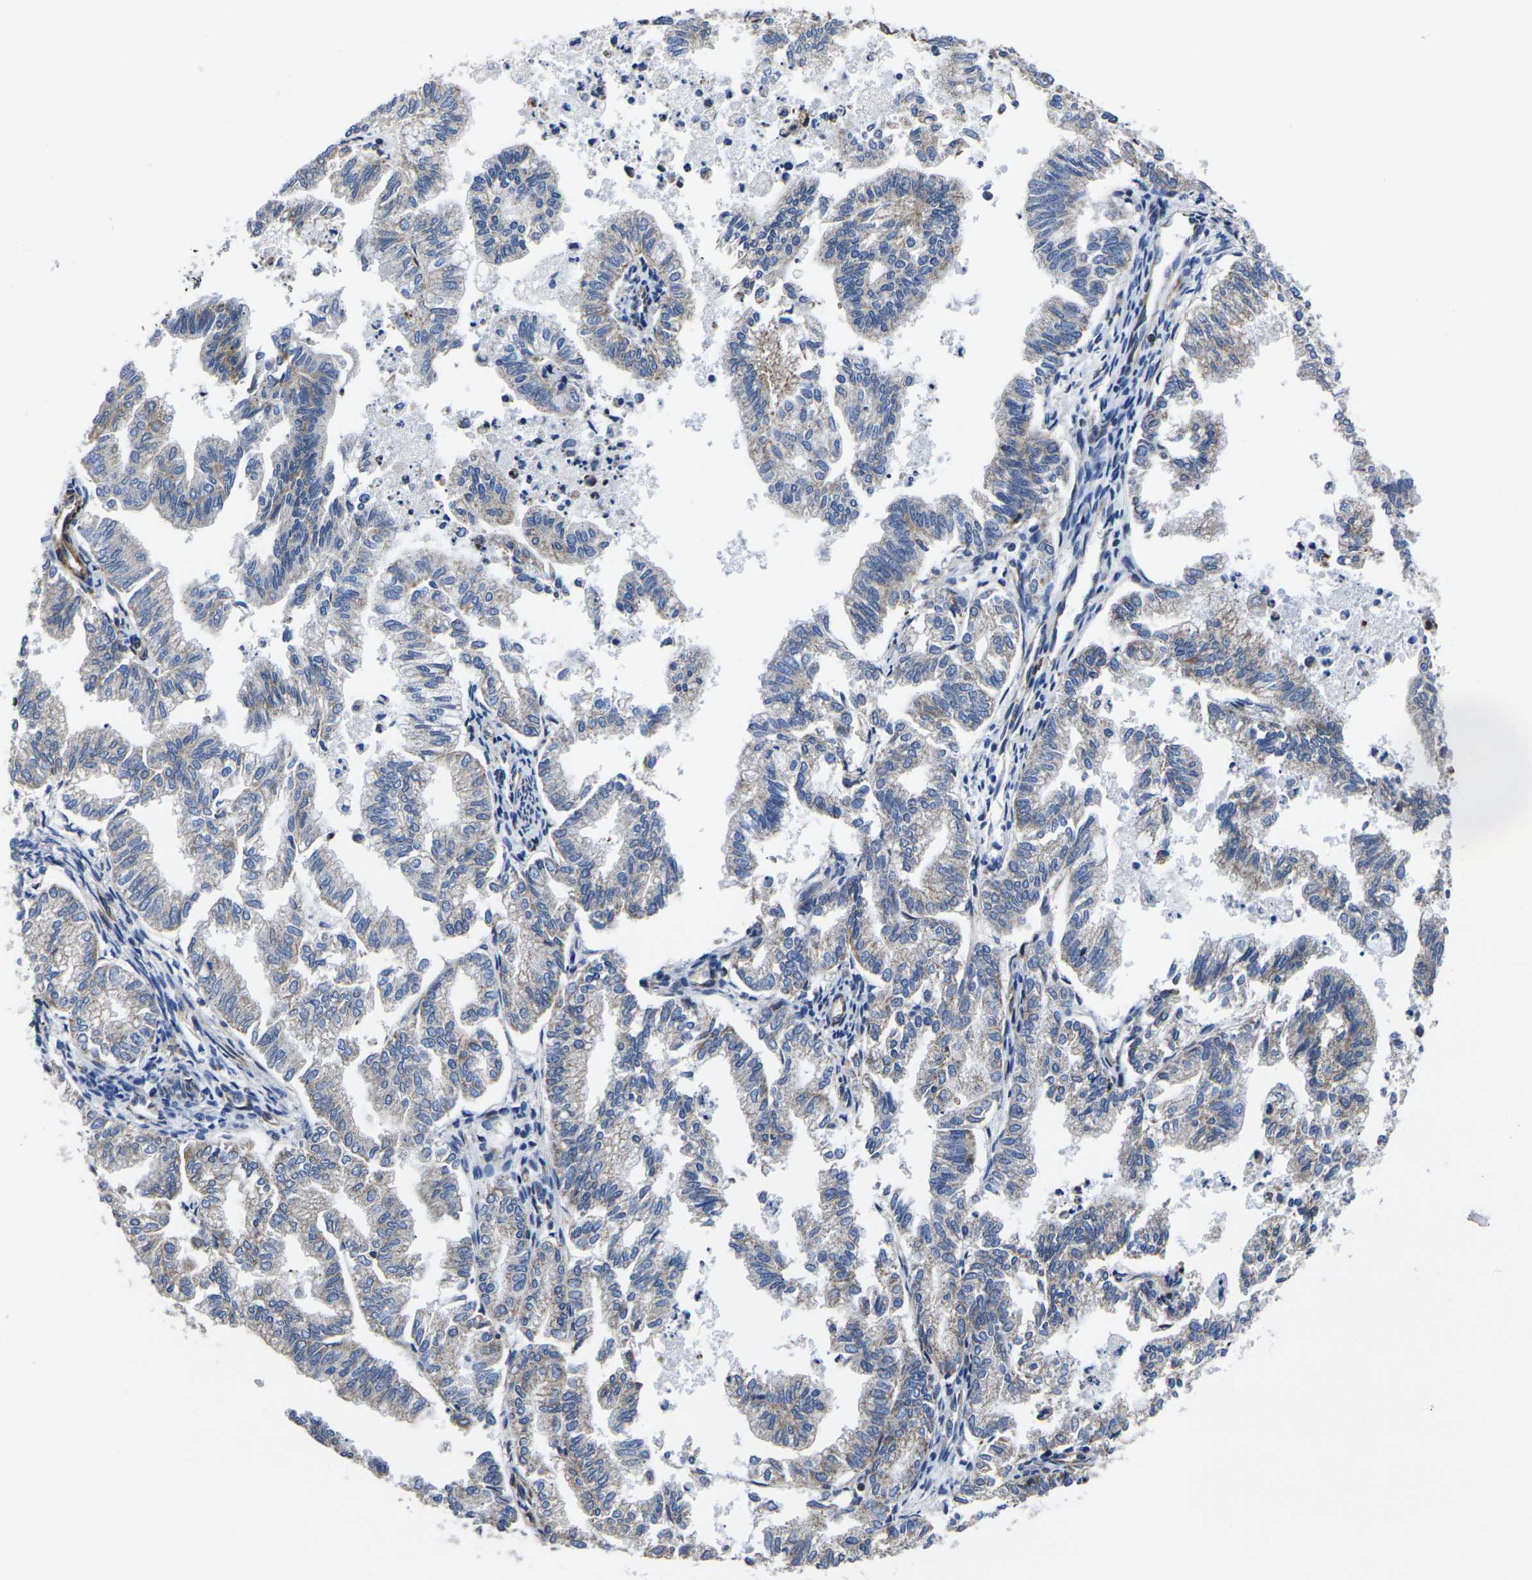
{"staining": {"intensity": "weak", "quantity": "25%-75%", "location": "cytoplasmic/membranous"}, "tissue": "endometrial cancer", "cell_type": "Tumor cells", "image_type": "cancer", "snomed": [{"axis": "morphology", "description": "Necrosis, NOS"}, {"axis": "morphology", "description": "Adenocarcinoma, NOS"}, {"axis": "topography", "description": "Endometrium"}], "caption": "Endometrial cancer (adenocarcinoma) stained for a protein (brown) demonstrates weak cytoplasmic/membranous positive expression in approximately 25%-75% of tumor cells.", "gene": "GPR4", "patient": {"sex": "female", "age": 79}}